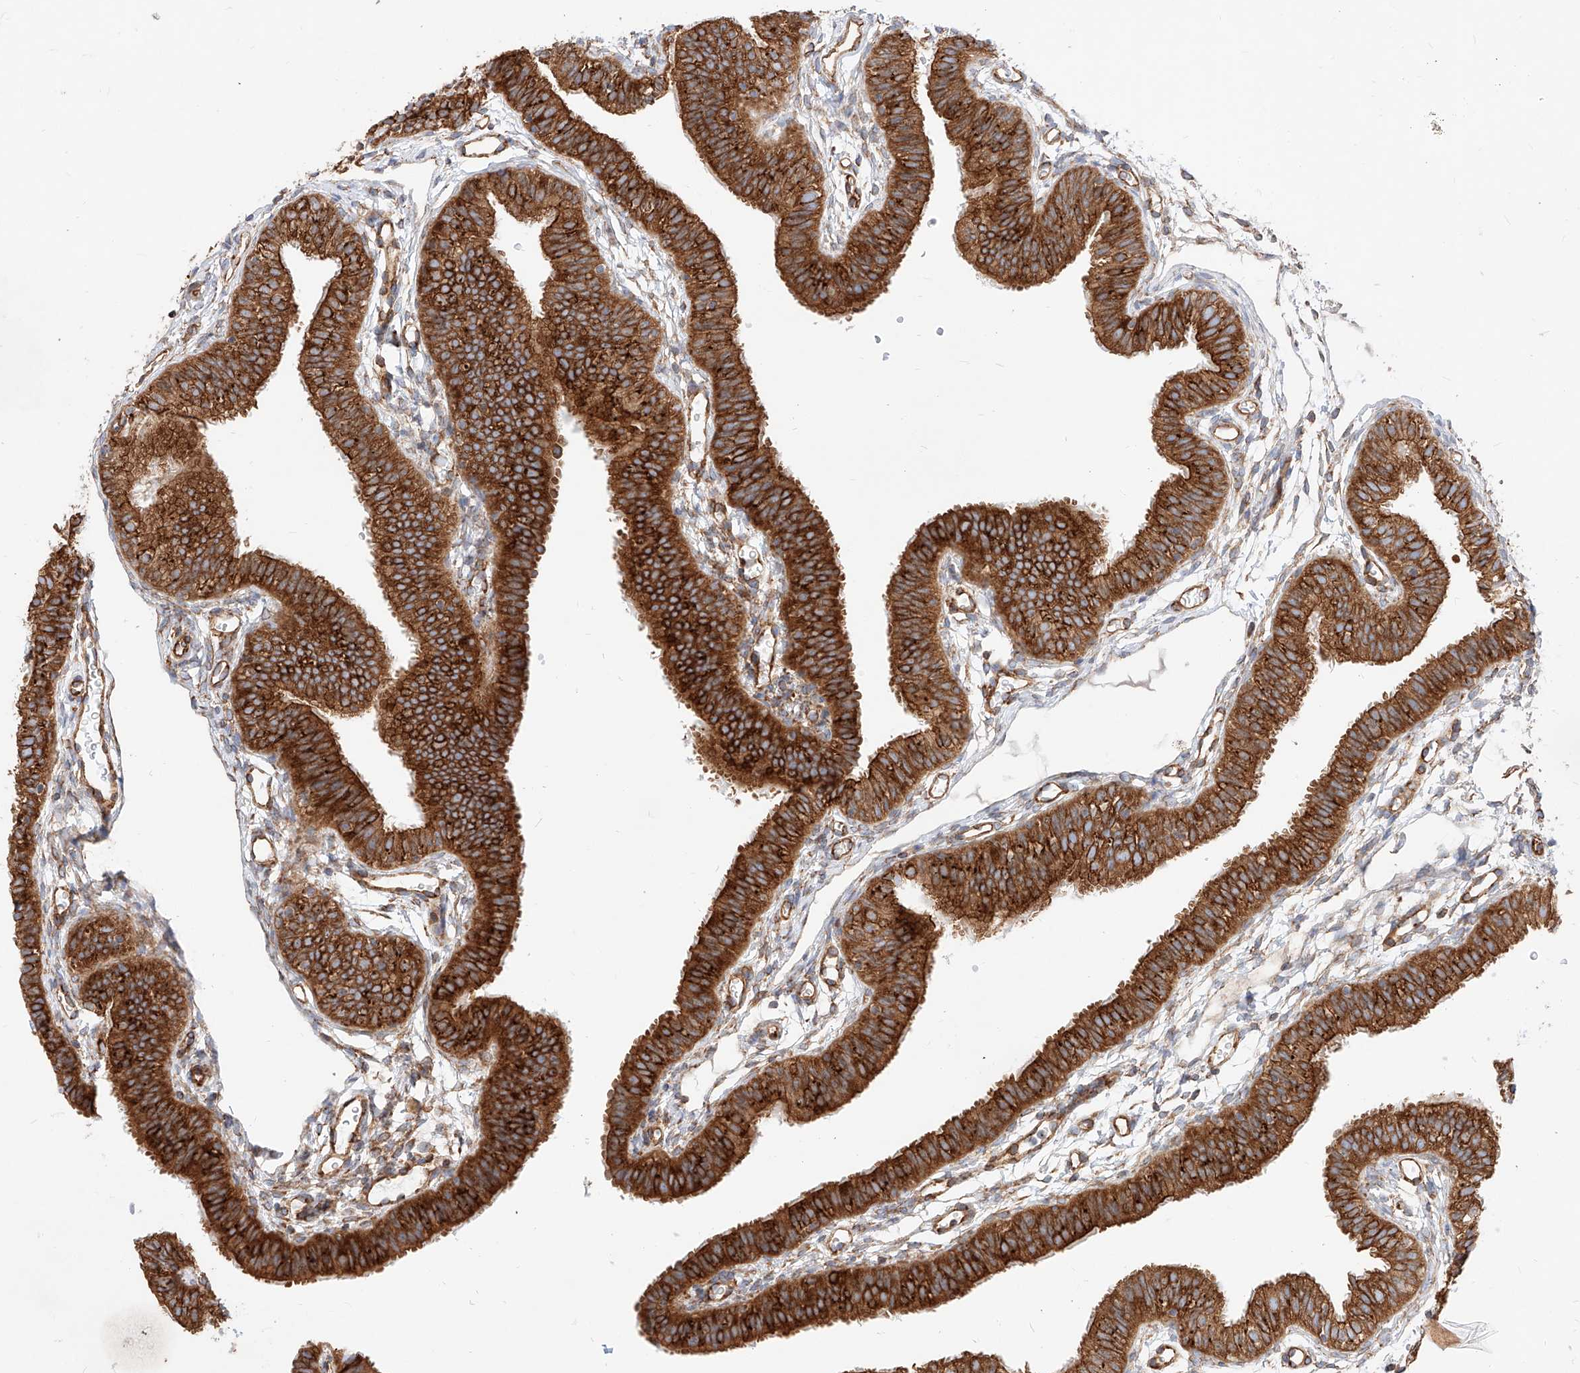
{"staining": {"intensity": "strong", "quantity": ">75%", "location": "cytoplasmic/membranous"}, "tissue": "fallopian tube", "cell_type": "Glandular cells", "image_type": "normal", "snomed": [{"axis": "morphology", "description": "Normal tissue, NOS"}, {"axis": "topography", "description": "Fallopian tube"}], "caption": "Protein analysis of unremarkable fallopian tube shows strong cytoplasmic/membranous expression in about >75% of glandular cells.", "gene": "CSGALNACT2", "patient": {"sex": "female", "age": 35}}